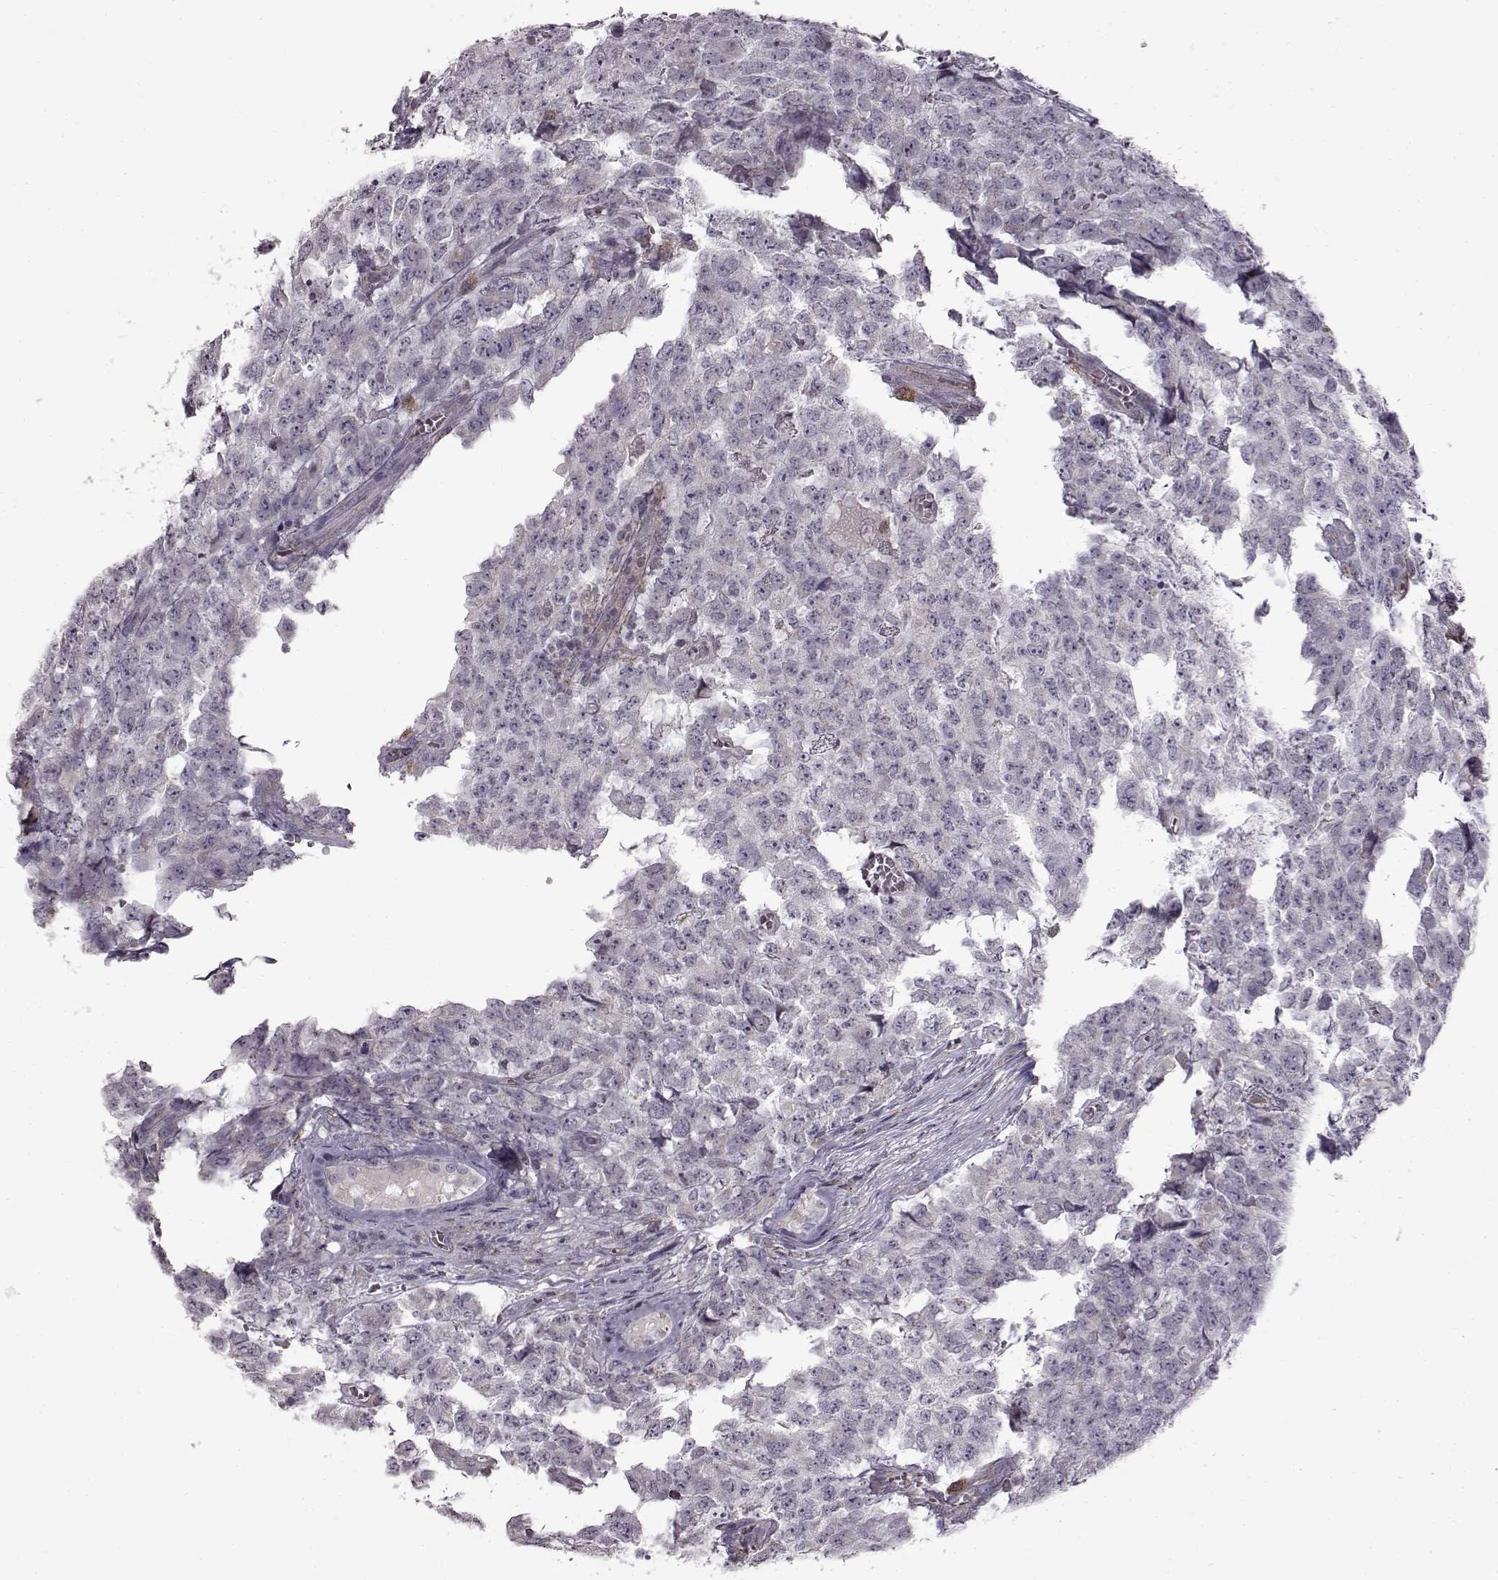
{"staining": {"intensity": "negative", "quantity": "none", "location": "none"}, "tissue": "testis cancer", "cell_type": "Tumor cells", "image_type": "cancer", "snomed": [{"axis": "morphology", "description": "Carcinoma, Embryonal, NOS"}, {"axis": "topography", "description": "Testis"}], "caption": "This is an immunohistochemistry (IHC) micrograph of testis cancer. There is no staining in tumor cells.", "gene": "B3GNT6", "patient": {"sex": "male", "age": 23}}